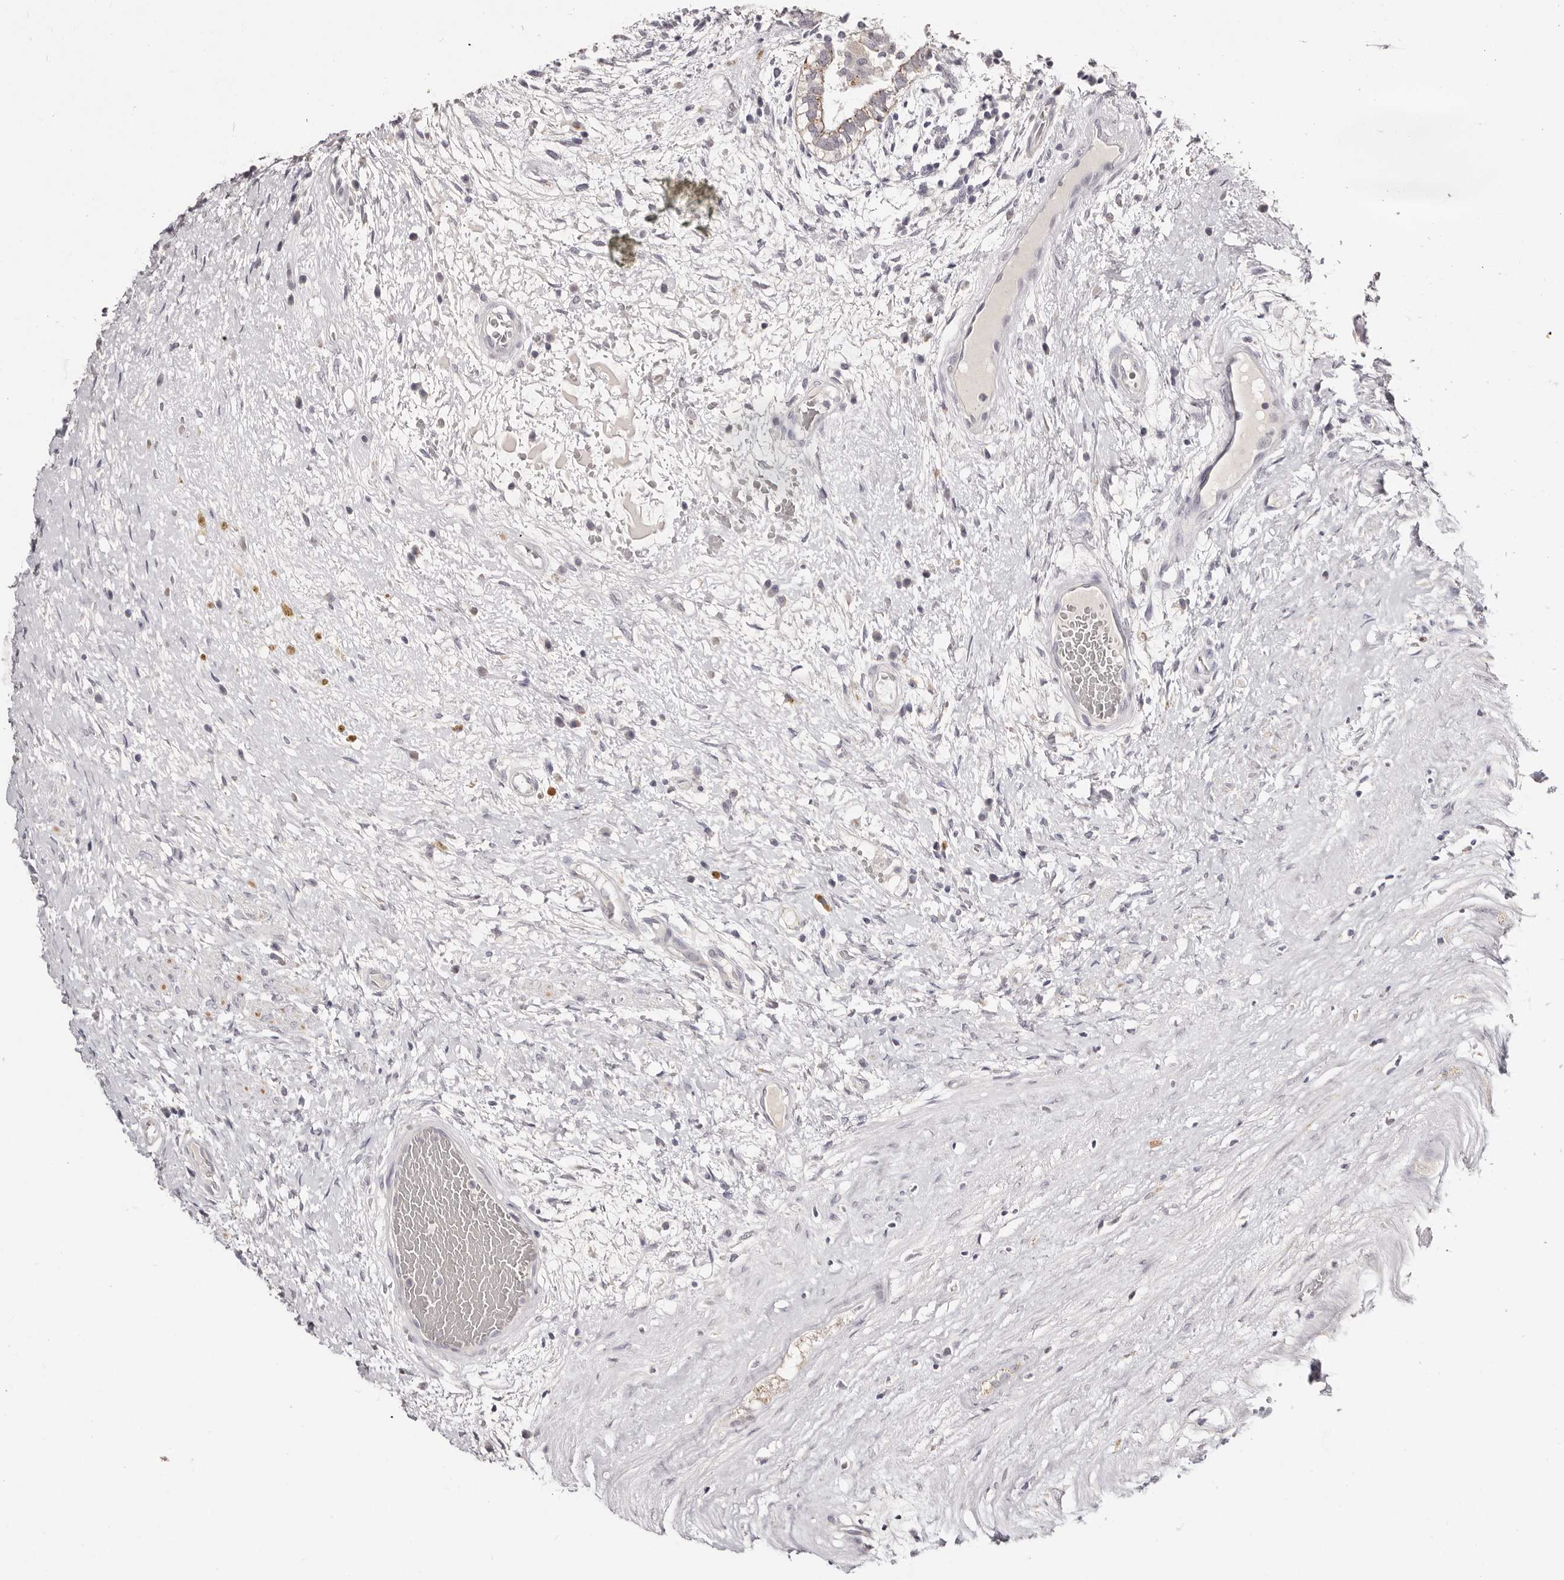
{"staining": {"intensity": "weak", "quantity": "<25%", "location": "cytoplasmic/membranous"}, "tissue": "testis cancer", "cell_type": "Tumor cells", "image_type": "cancer", "snomed": [{"axis": "morphology", "description": "Carcinoma, Embryonal, NOS"}, {"axis": "topography", "description": "Testis"}], "caption": "Image shows no significant protein positivity in tumor cells of embryonal carcinoma (testis).", "gene": "PCDHB6", "patient": {"sex": "male", "age": 26}}